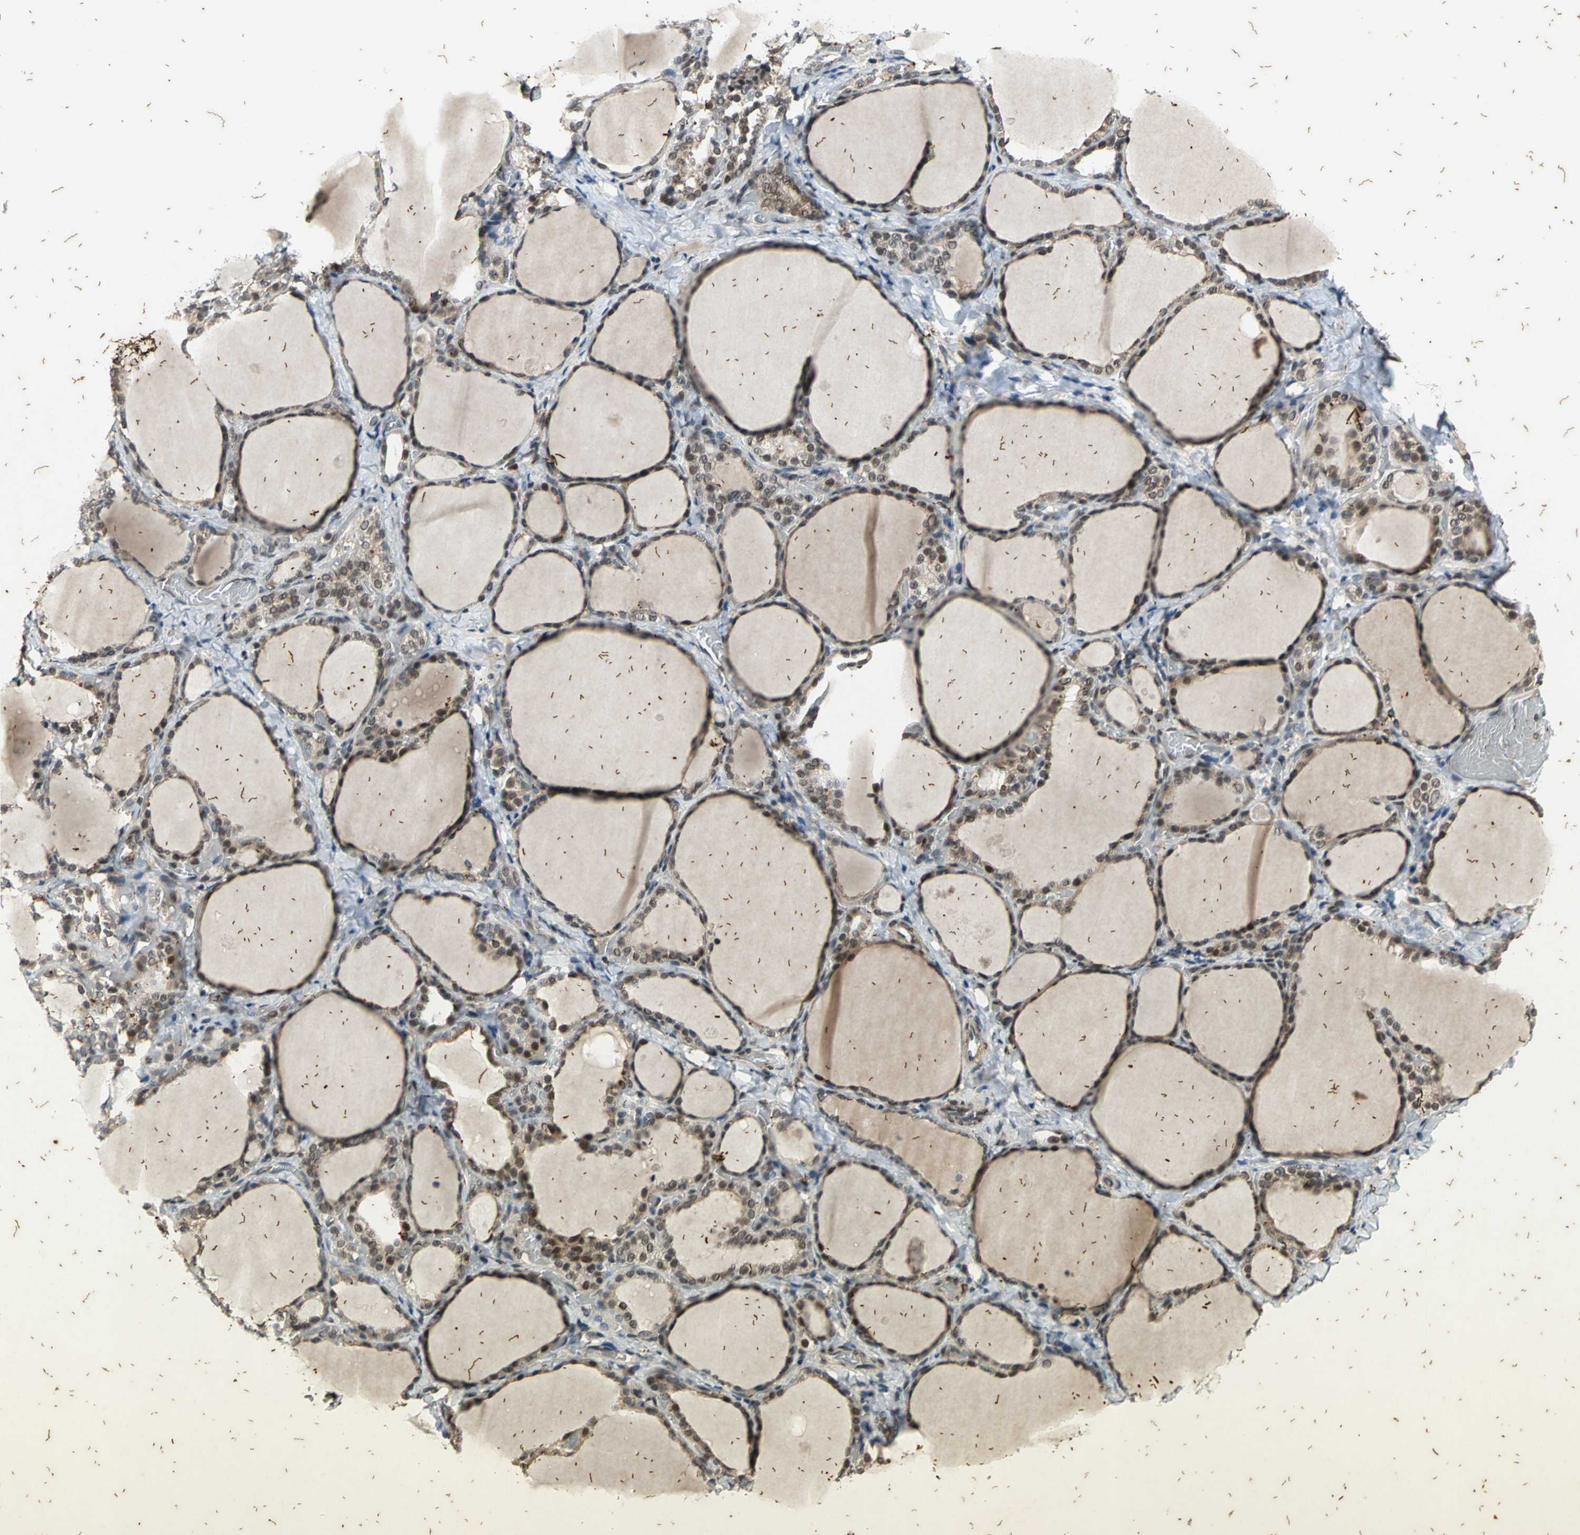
{"staining": {"intensity": "weak", "quantity": ">75%", "location": "cytoplasmic/membranous"}, "tissue": "thyroid gland", "cell_type": "Glandular cells", "image_type": "normal", "snomed": [{"axis": "morphology", "description": "Normal tissue, NOS"}, {"axis": "morphology", "description": "Papillary adenocarcinoma, NOS"}, {"axis": "topography", "description": "Thyroid gland"}], "caption": "High-magnification brightfield microscopy of benign thyroid gland stained with DAB (3,3'-diaminobenzidine) (brown) and counterstained with hematoxylin (blue). glandular cells exhibit weak cytoplasmic/membranous staining is seen in approximately>75% of cells.", "gene": "NOTCH3", "patient": {"sex": "female", "age": 30}}